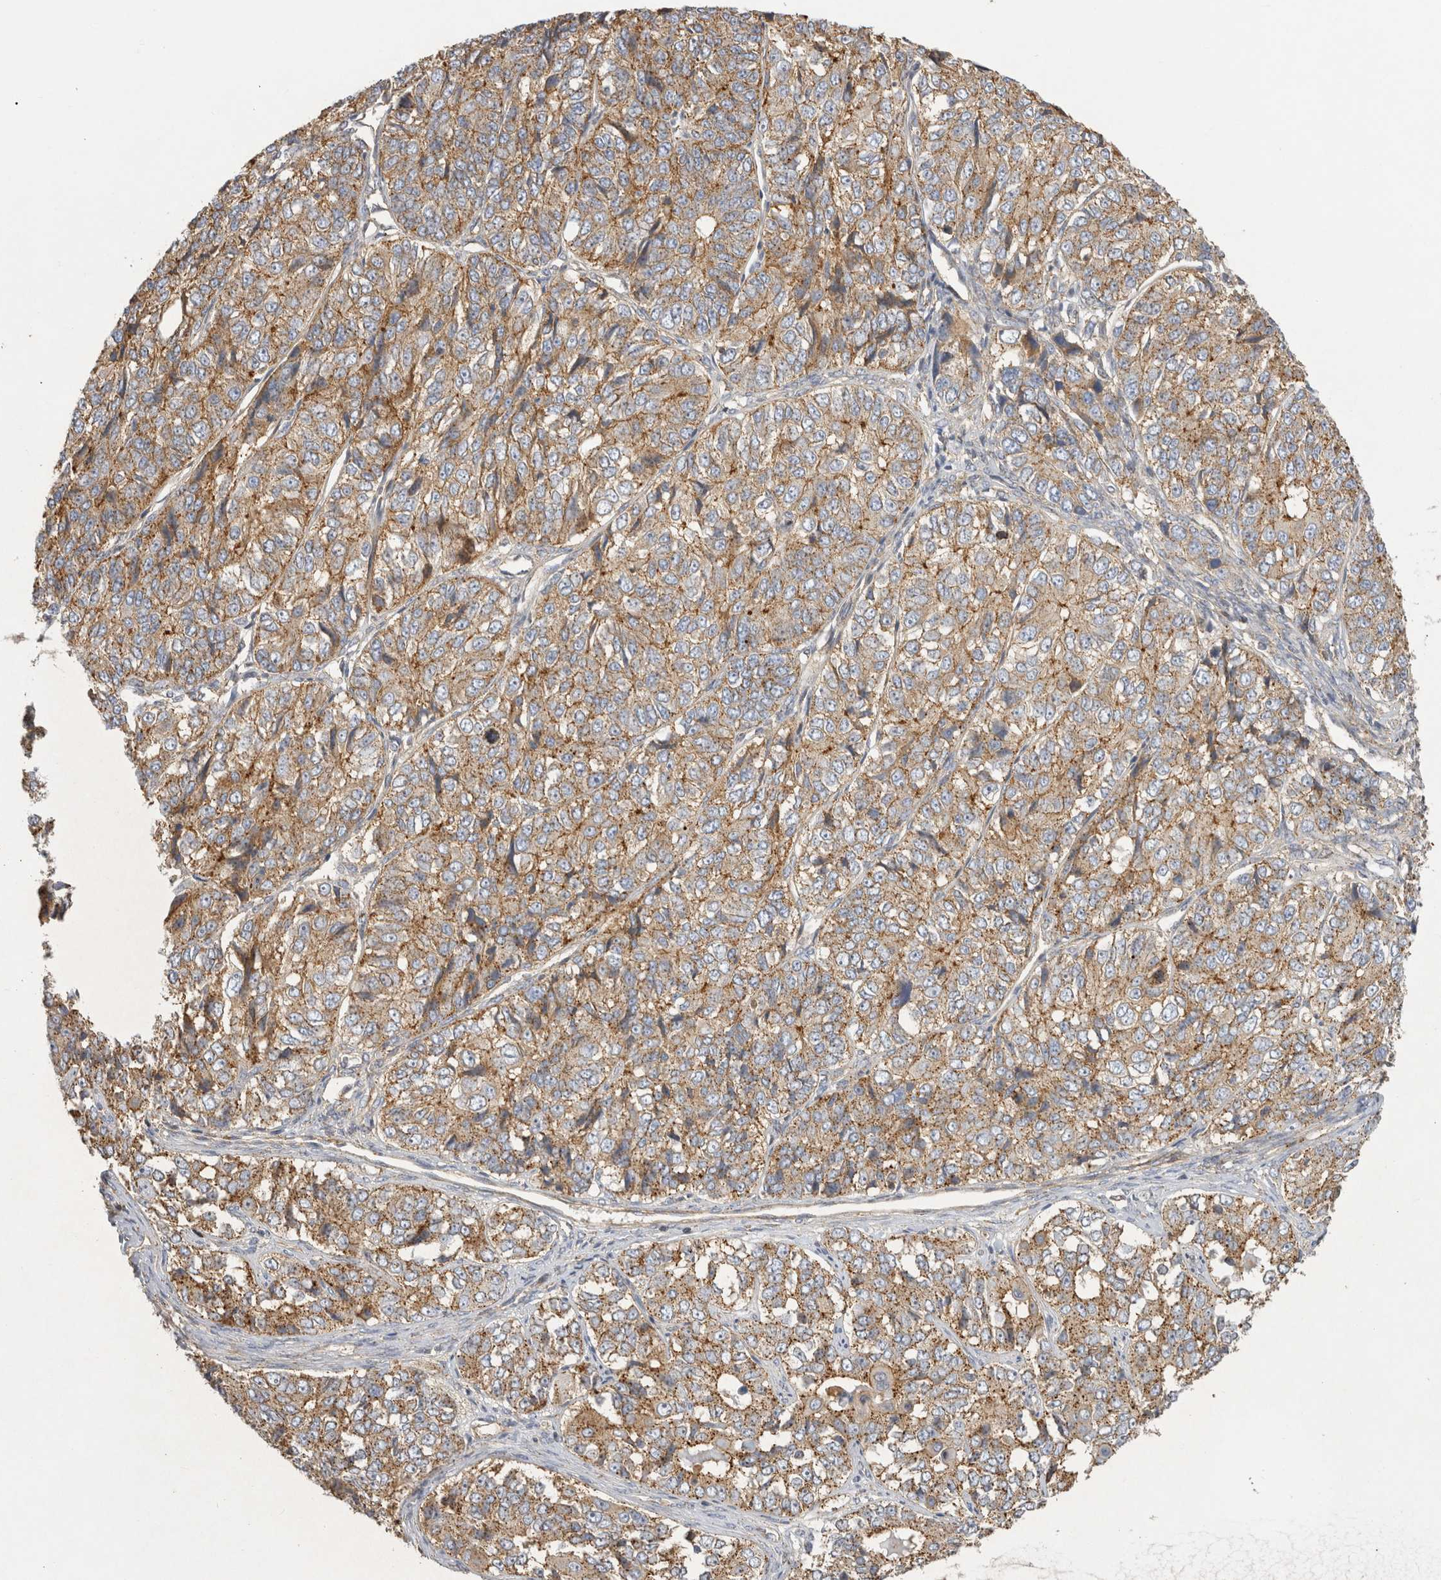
{"staining": {"intensity": "moderate", "quantity": ">75%", "location": "cytoplasmic/membranous"}, "tissue": "ovarian cancer", "cell_type": "Tumor cells", "image_type": "cancer", "snomed": [{"axis": "morphology", "description": "Carcinoma, endometroid"}, {"axis": "topography", "description": "Ovary"}], "caption": "This is a photomicrograph of immunohistochemistry (IHC) staining of ovarian endometroid carcinoma, which shows moderate expression in the cytoplasmic/membranous of tumor cells.", "gene": "CHMP6", "patient": {"sex": "female", "age": 51}}